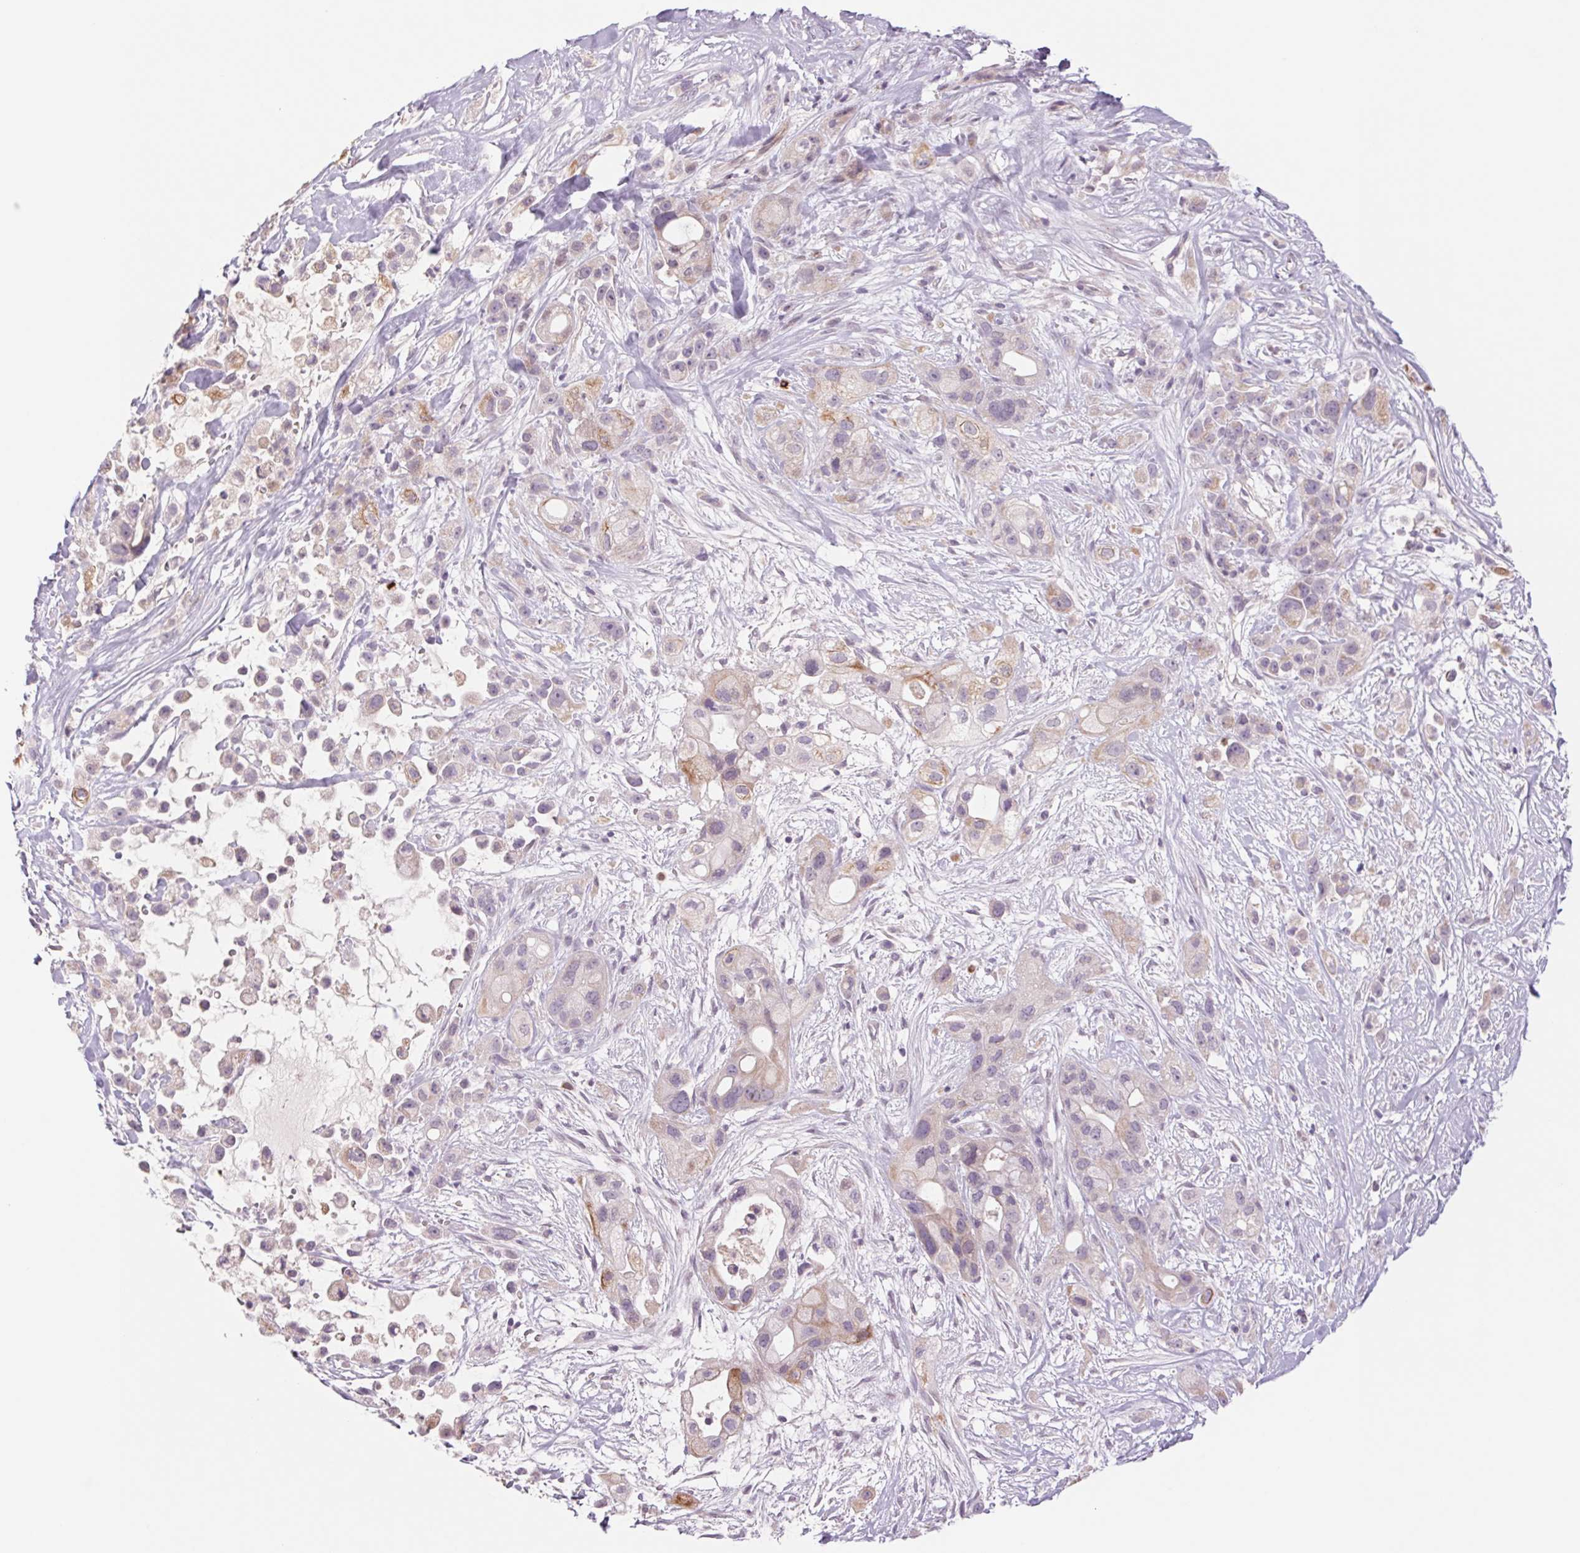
{"staining": {"intensity": "weak", "quantity": "<25%", "location": "cytoplasmic/membranous"}, "tissue": "pancreatic cancer", "cell_type": "Tumor cells", "image_type": "cancer", "snomed": [{"axis": "morphology", "description": "Adenocarcinoma, NOS"}, {"axis": "topography", "description": "Pancreas"}], "caption": "This is a photomicrograph of immunohistochemistry (IHC) staining of adenocarcinoma (pancreatic), which shows no positivity in tumor cells. (Stains: DAB IHC with hematoxylin counter stain, Microscopy: brightfield microscopy at high magnification).", "gene": "KRT1", "patient": {"sex": "male", "age": 44}}